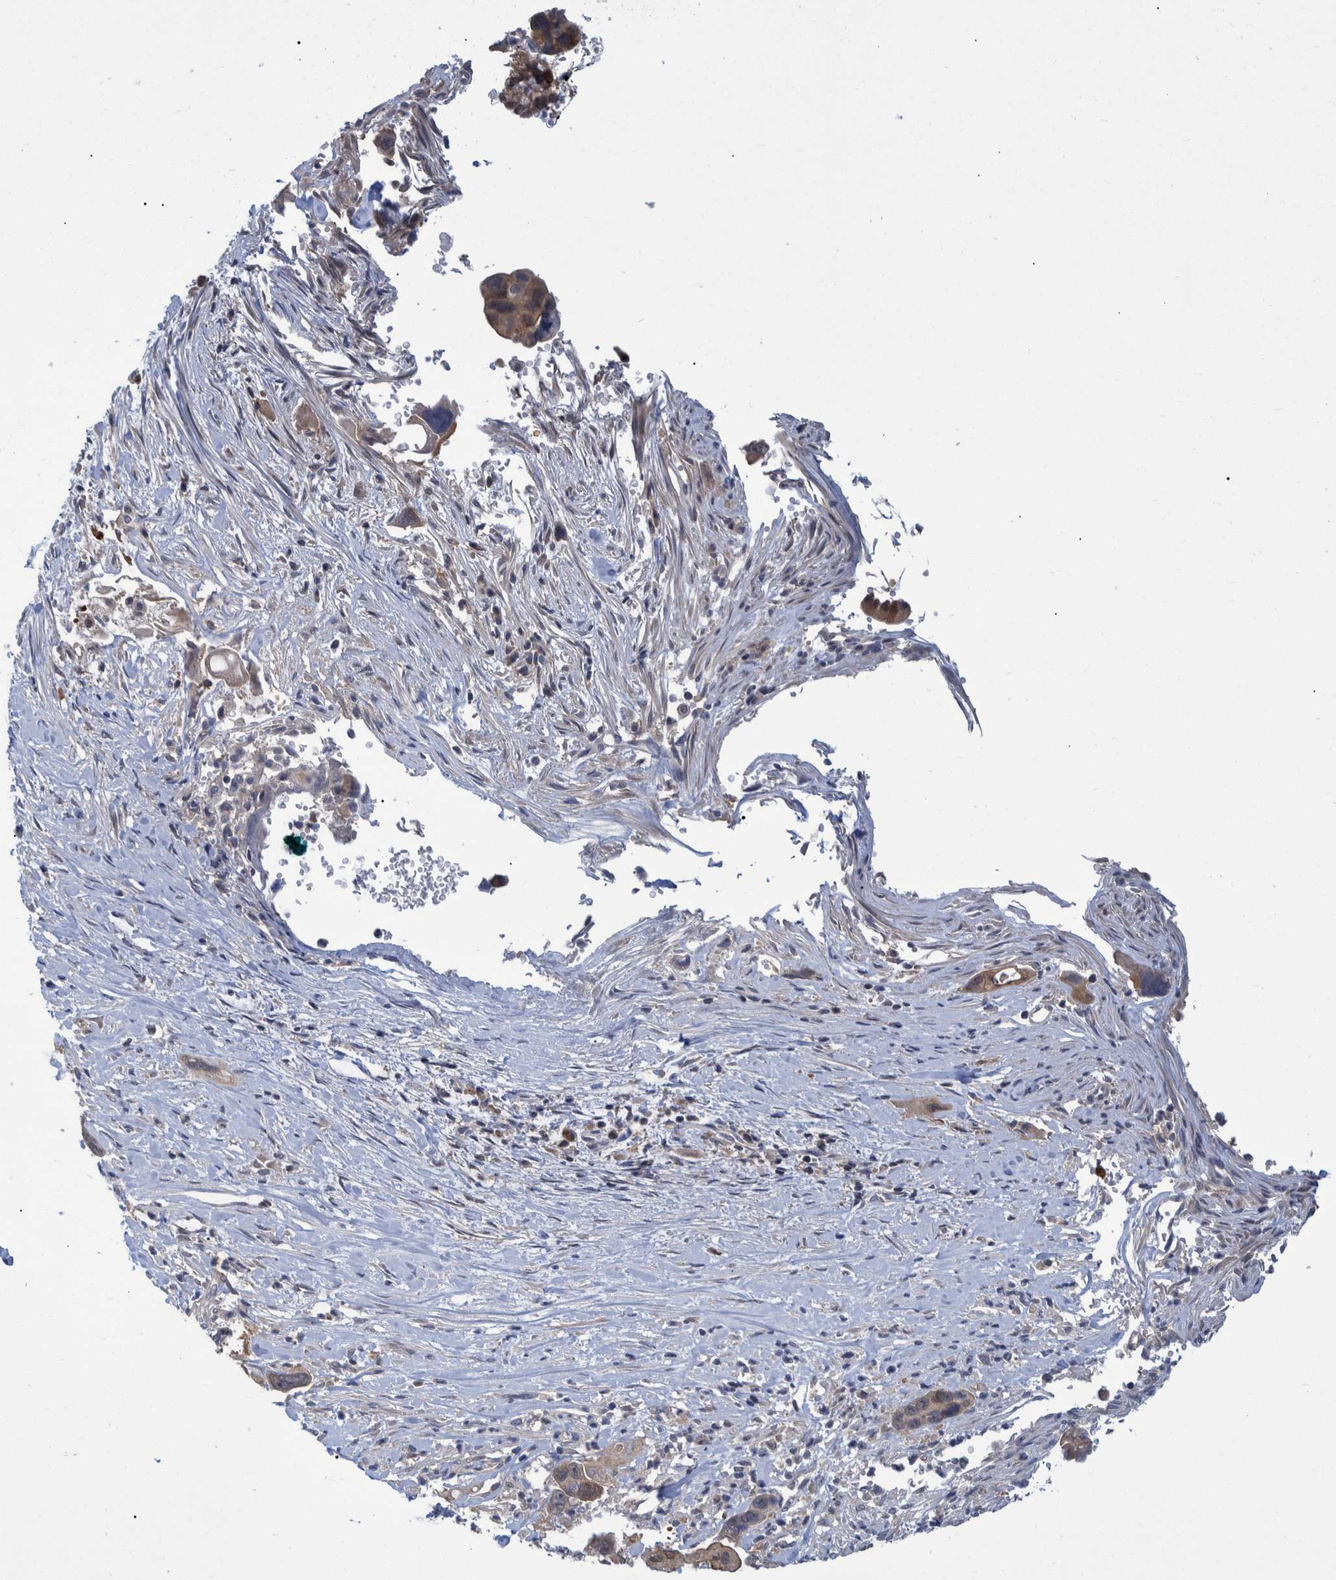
{"staining": {"intensity": "moderate", "quantity": ">75%", "location": "cytoplasmic/membranous"}, "tissue": "pancreatic cancer", "cell_type": "Tumor cells", "image_type": "cancer", "snomed": [{"axis": "morphology", "description": "Adenocarcinoma, NOS"}, {"axis": "topography", "description": "Pancreas"}], "caption": "A high-resolution image shows IHC staining of adenocarcinoma (pancreatic), which displays moderate cytoplasmic/membranous staining in about >75% of tumor cells.", "gene": "PCYT2", "patient": {"sex": "female", "age": 70}}